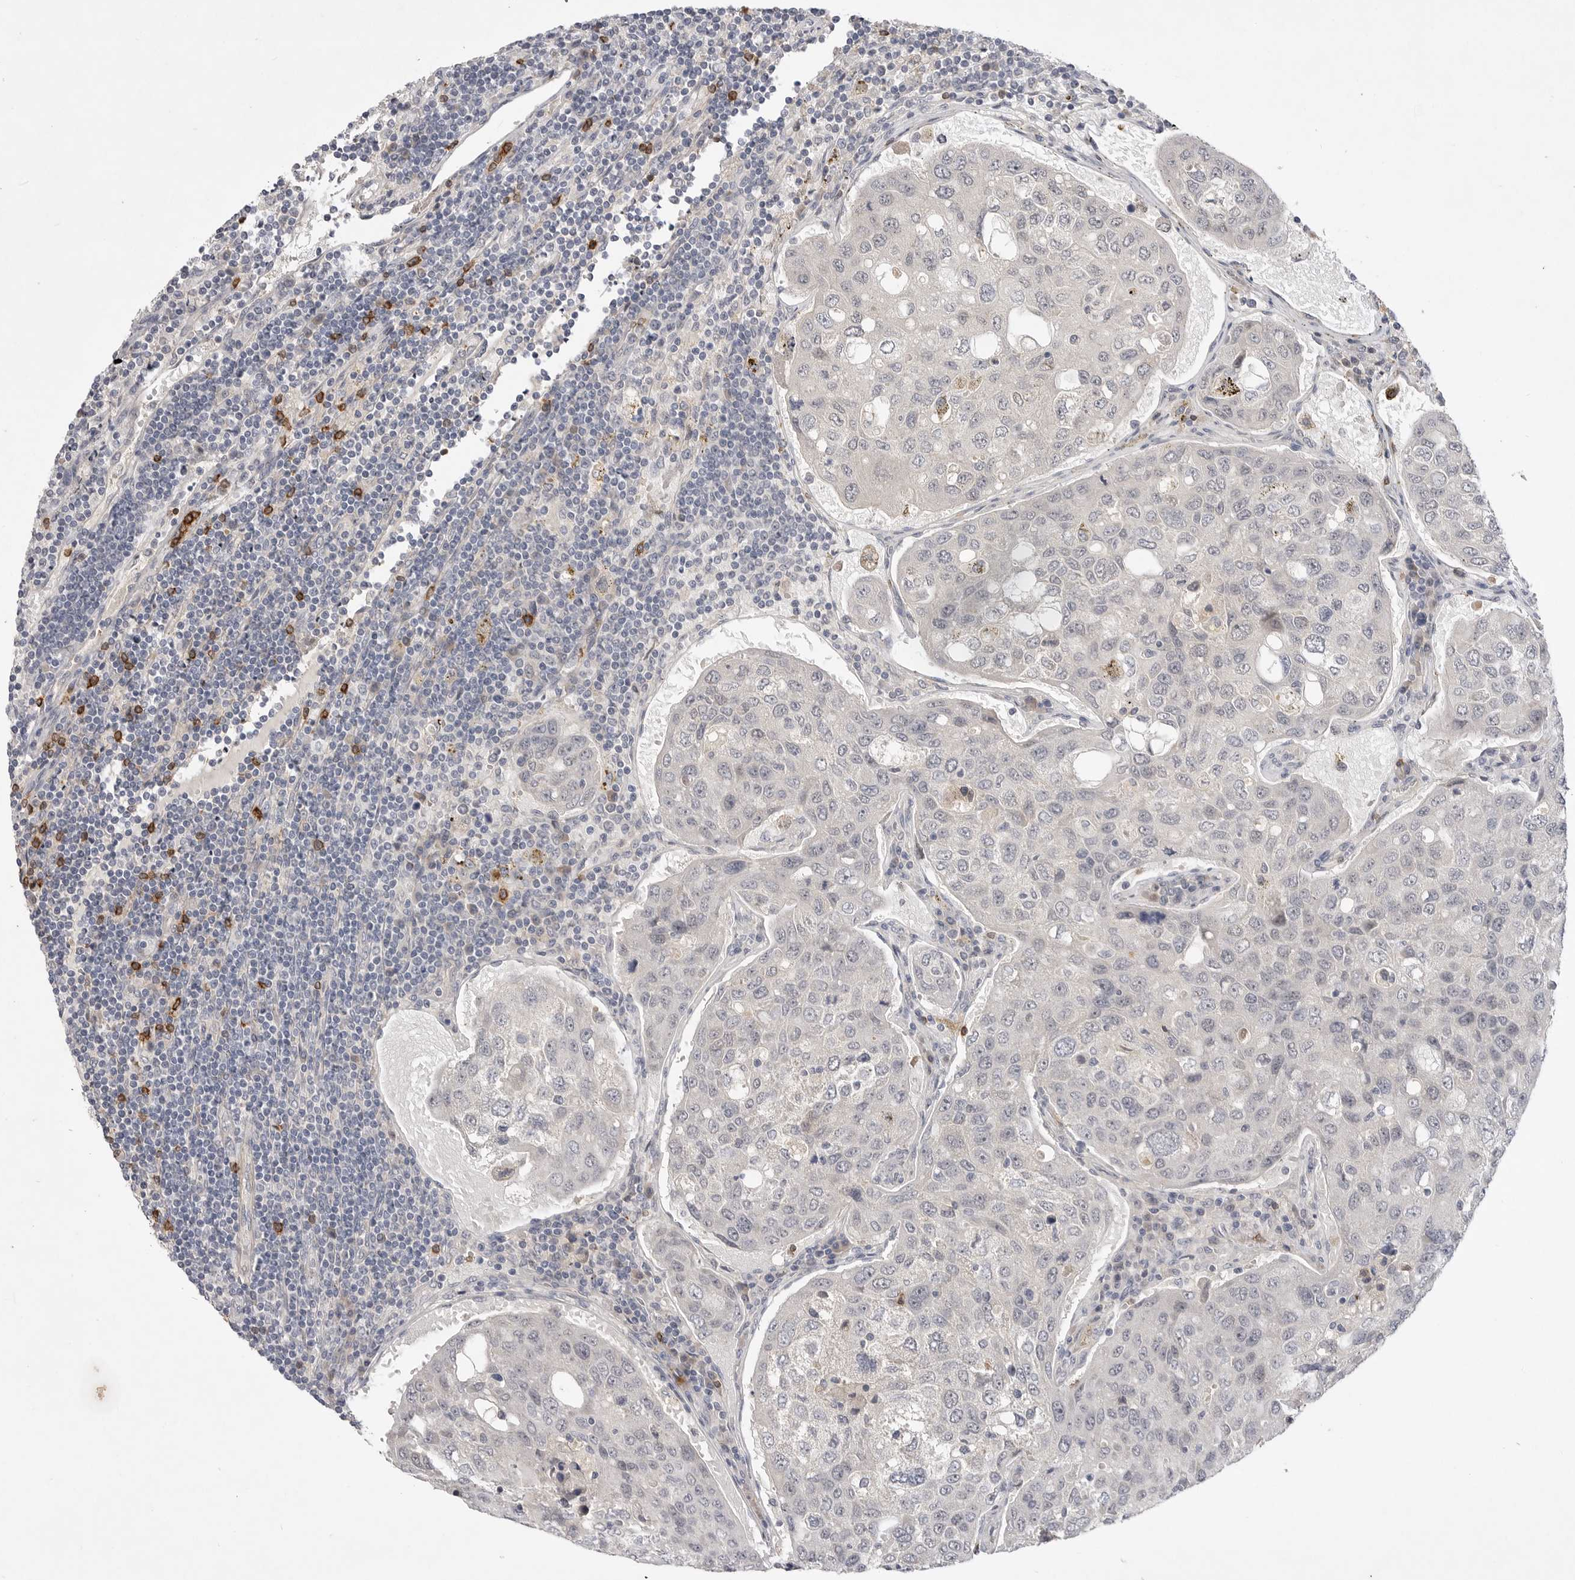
{"staining": {"intensity": "negative", "quantity": "none", "location": "none"}, "tissue": "urothelial cancer", "cell_type": "Tumor cells", "image_type": "cancer", "snomed": [{"axis": "morphology", "description": "Urothelial carcinoma, High grade"}, {"axis": "topography", "description": "Lymph node"}, {"axis": "topography", "description": "Urinary bladder"}], "caption": "Immunohistochemical staining of human urothelial cancer shows no significant expression in tumor cells.", "gene": "ITGAD", "patient": {"sex": "male", "age": 51}}